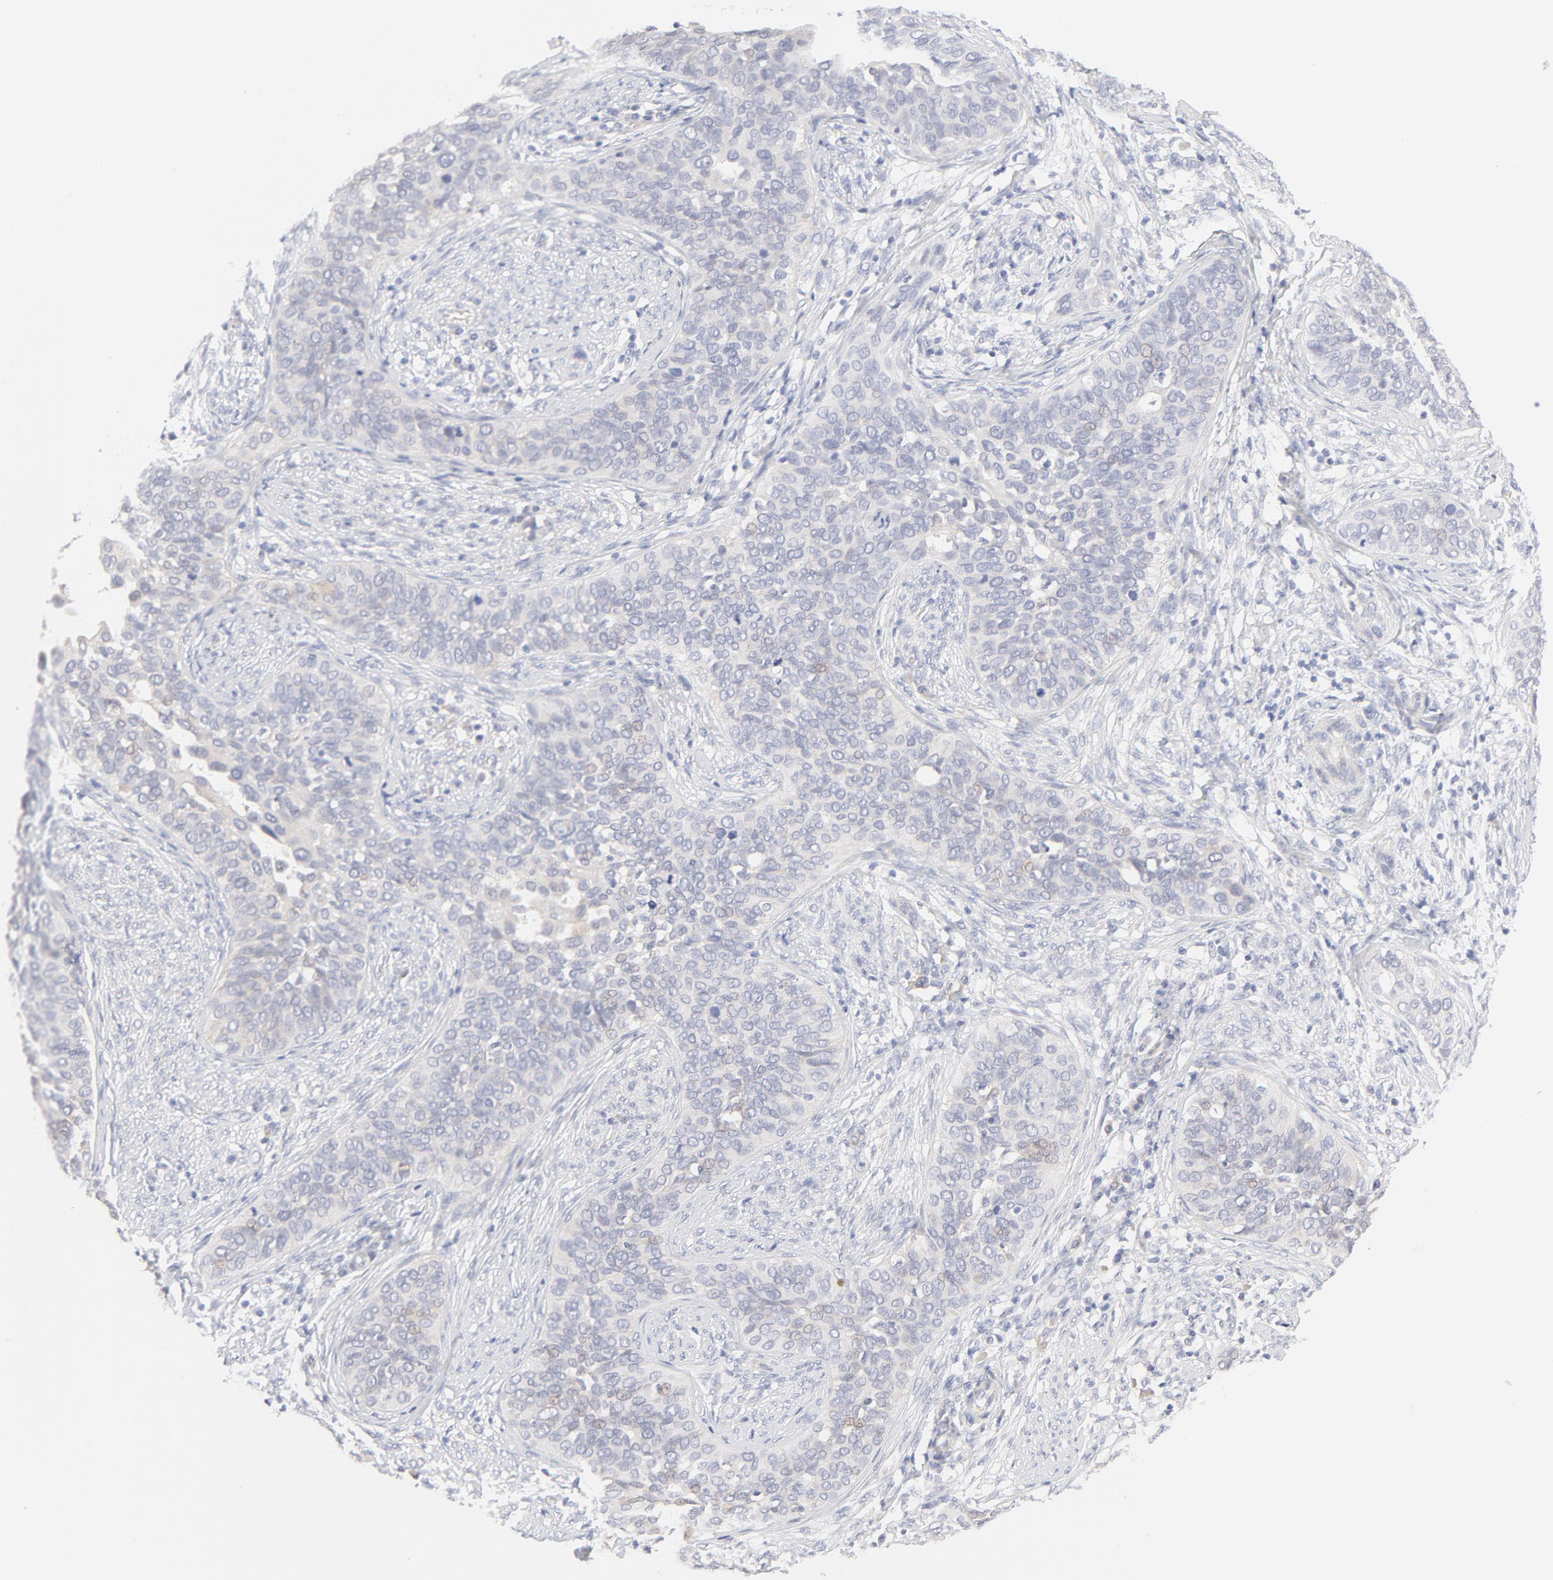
{"staining": {"intensity": "negative", "quantity": "none", "location": "none"}, "tissue": "cervical cancer", "cell_type": "Tumor cells", "image_type": "cancer", "snomed": [{"axis": "morphology", "description": "Squamous cell carcinoma, NOS"}, {"axis": "topography", "description": "Cervix"}], "caption": "DAB (3,3'-diaminobenzidine) immunohistochemical staining of squamous cell carcinoma (cervical) displays no significant staining in tumor cells.", "gene": "NKX2-2", "patient": {"sex": "female", "age": 31}}